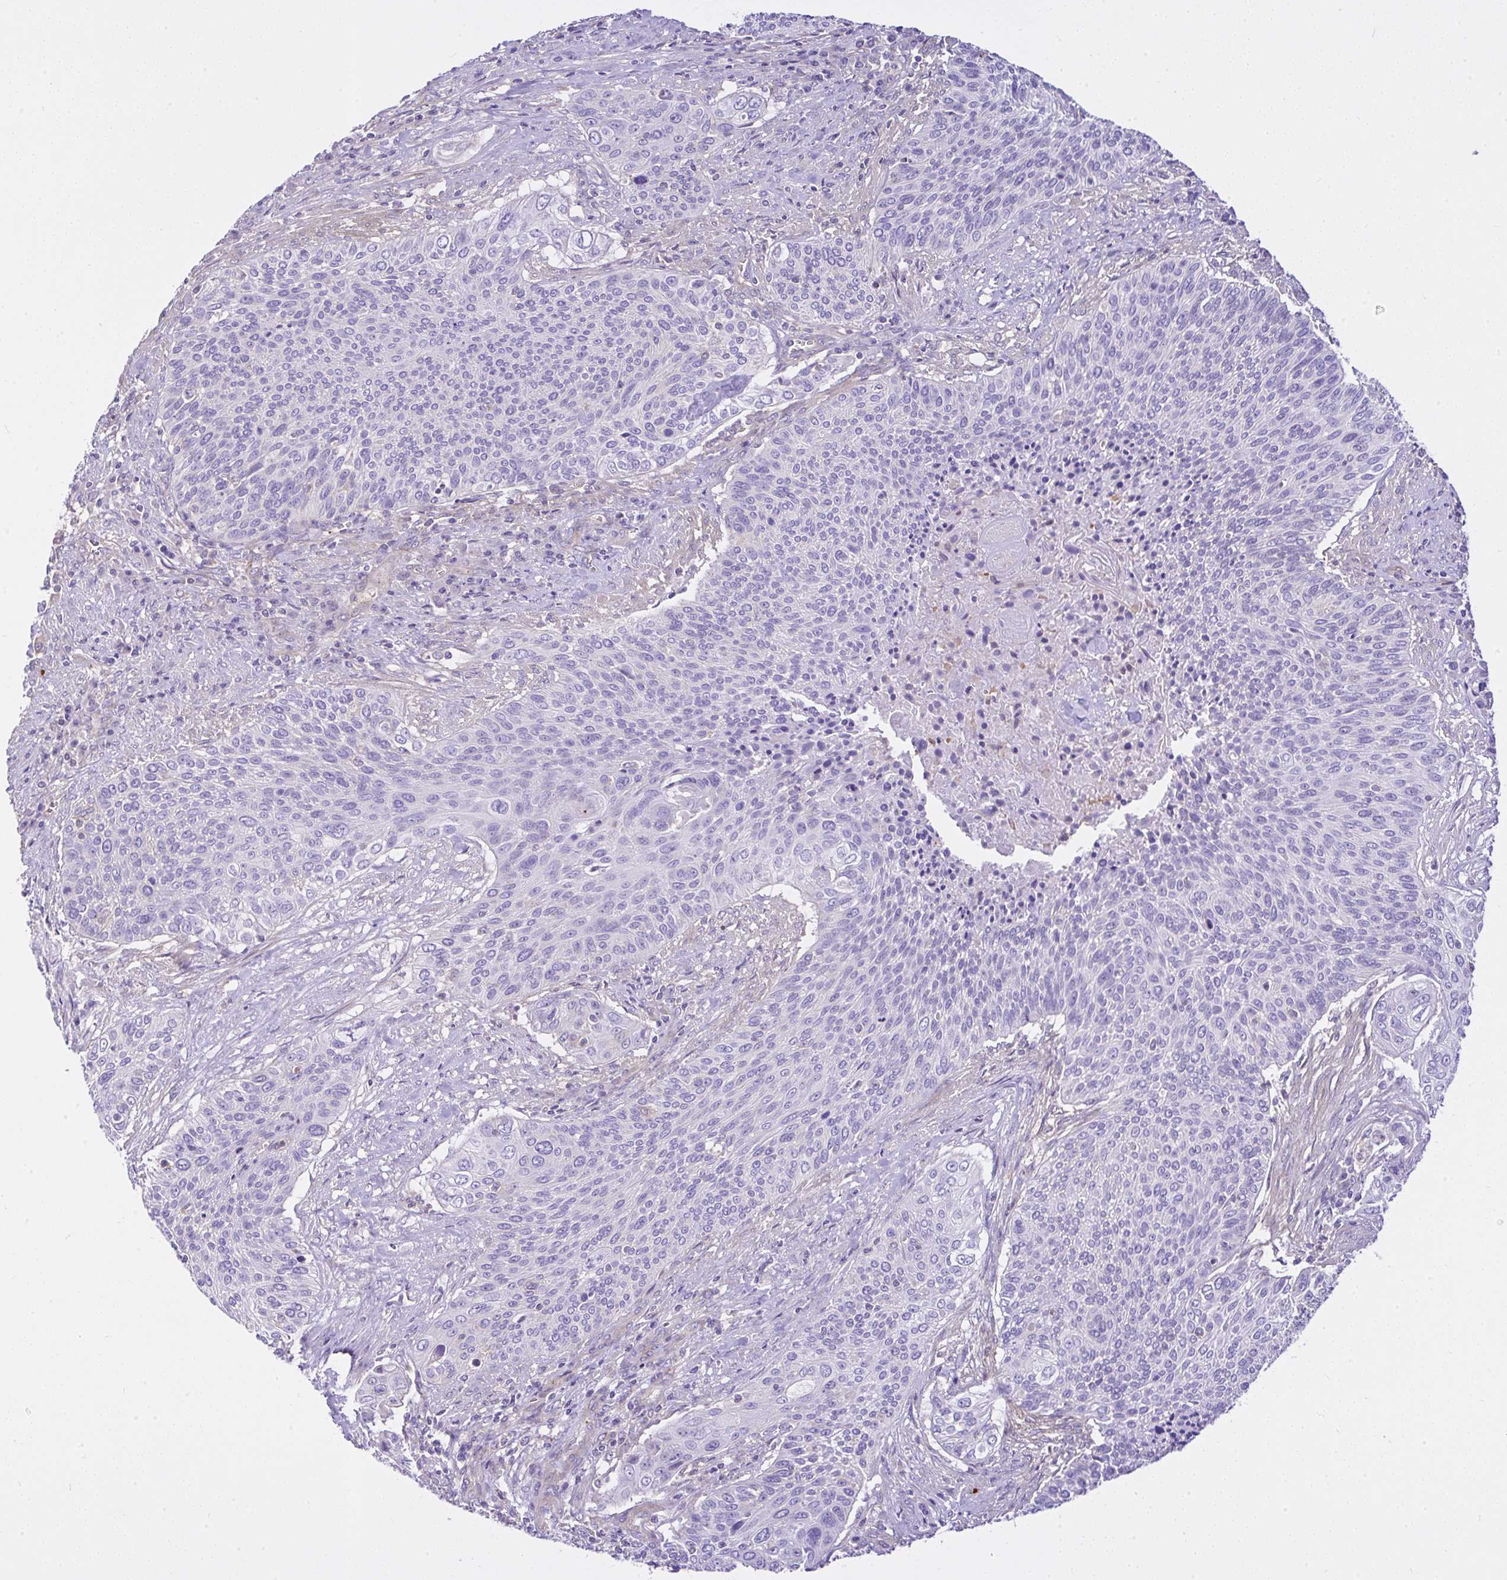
{"staining": {"intensity": "negative", "quantity": "none", "location": "none"}, "tissue": "cervical cancer", "cell_type": "Tumor cells", "image_type": "cancer", "snomed": [{"axis": "morphology", "description": "Squamous cell carcinoma, NOS"}, {"axis": "topography", "description": "Cervix"}], "caption": "A histopathology image of human cervical cancer (squamous cell carcinoma) is negative for staining in tumor cells. Nuclei are stained in blue.", "gene": "CCDC142", "patient": {"sex": "female", "age": 31}}